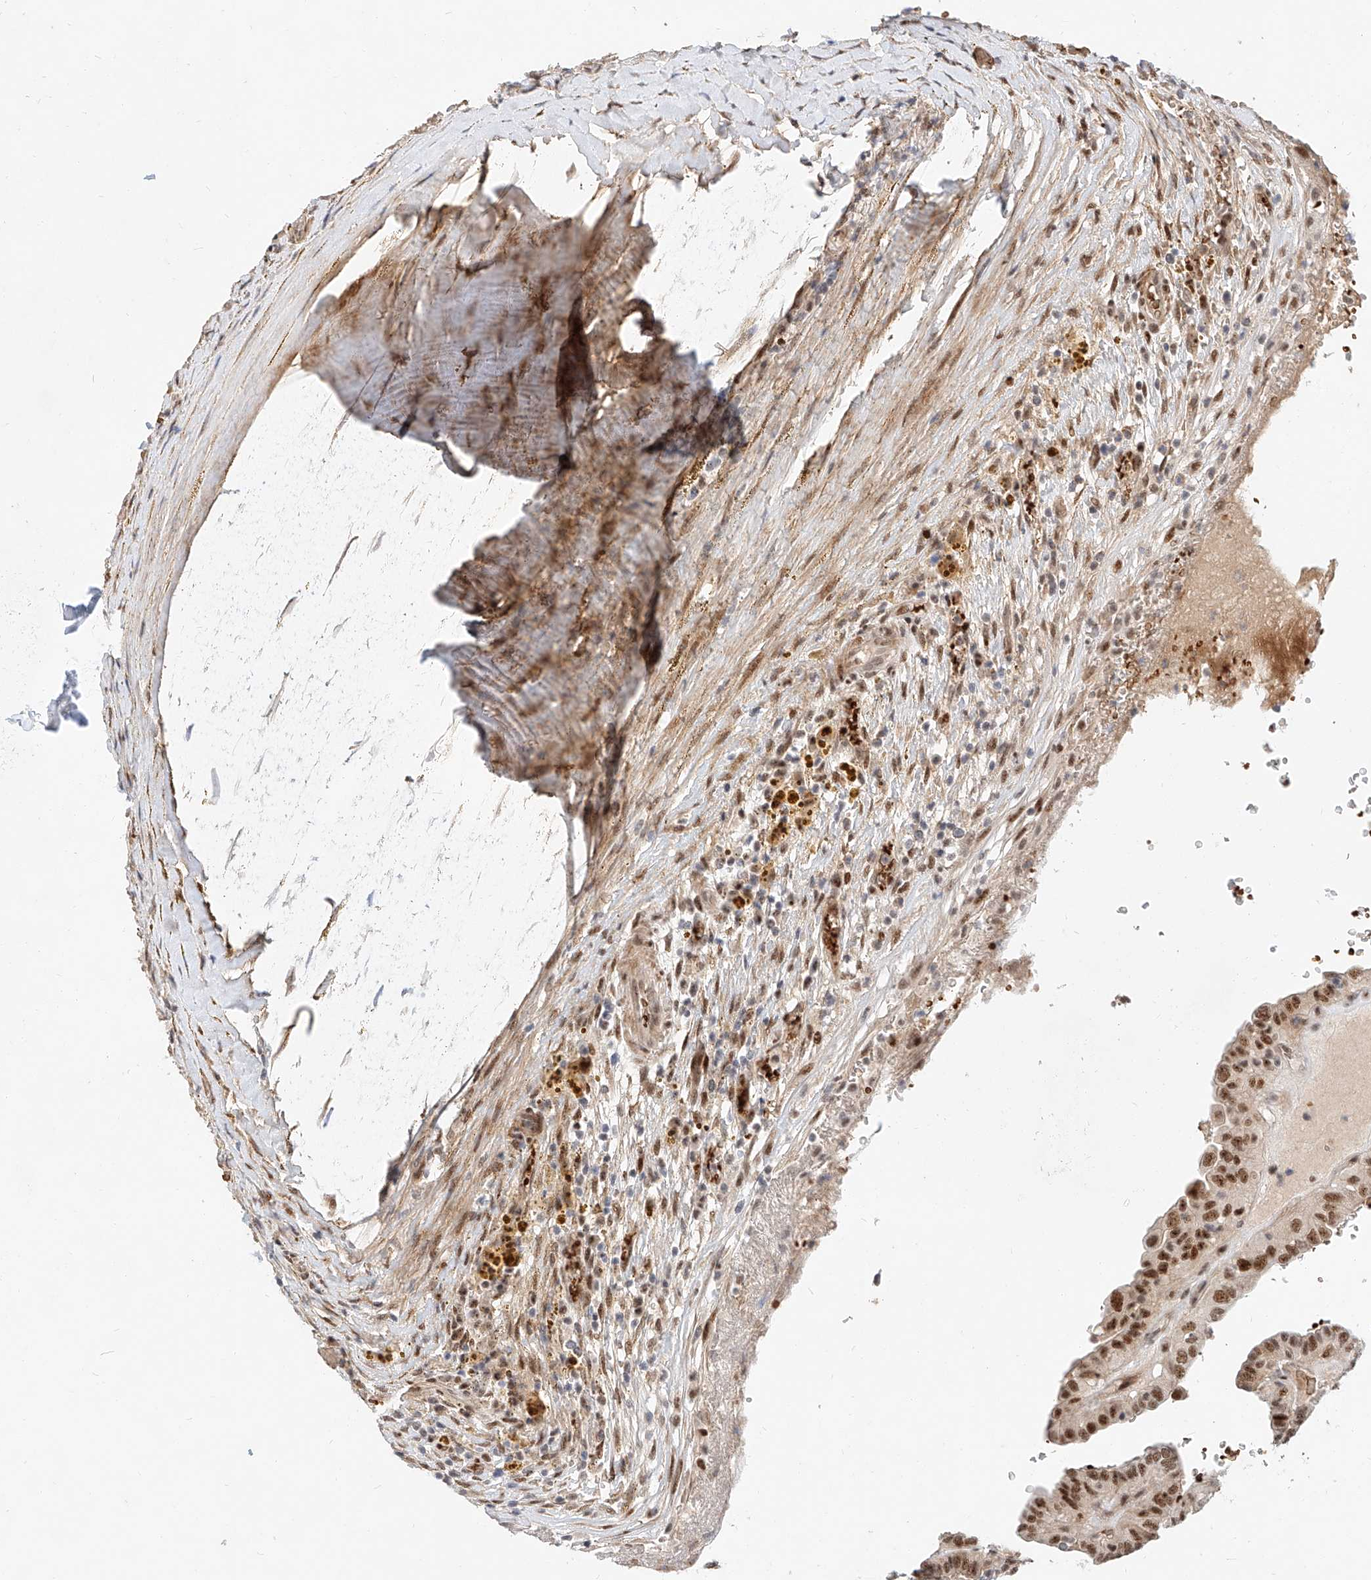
{"staining": {"intensity": "moderate", "quantity": ">75%", "location": "nuclear"}, "tissue": "thyroid cancer", "cell_type": "Tumor cells", "image_type": "cancer", "snomed": [{"axis": "morphology", "description": "Papillary adenocarcinoma, NOS"}, {"axis": "topography", "description": "Thyroid gland"}], "caption": "Protein expression analysis of thyroid cancer exhibits moderate nuclear staining in about >75% of tumor cells.", "gene": "CBX8", "patient": {"sex": "male", "age": 77}}